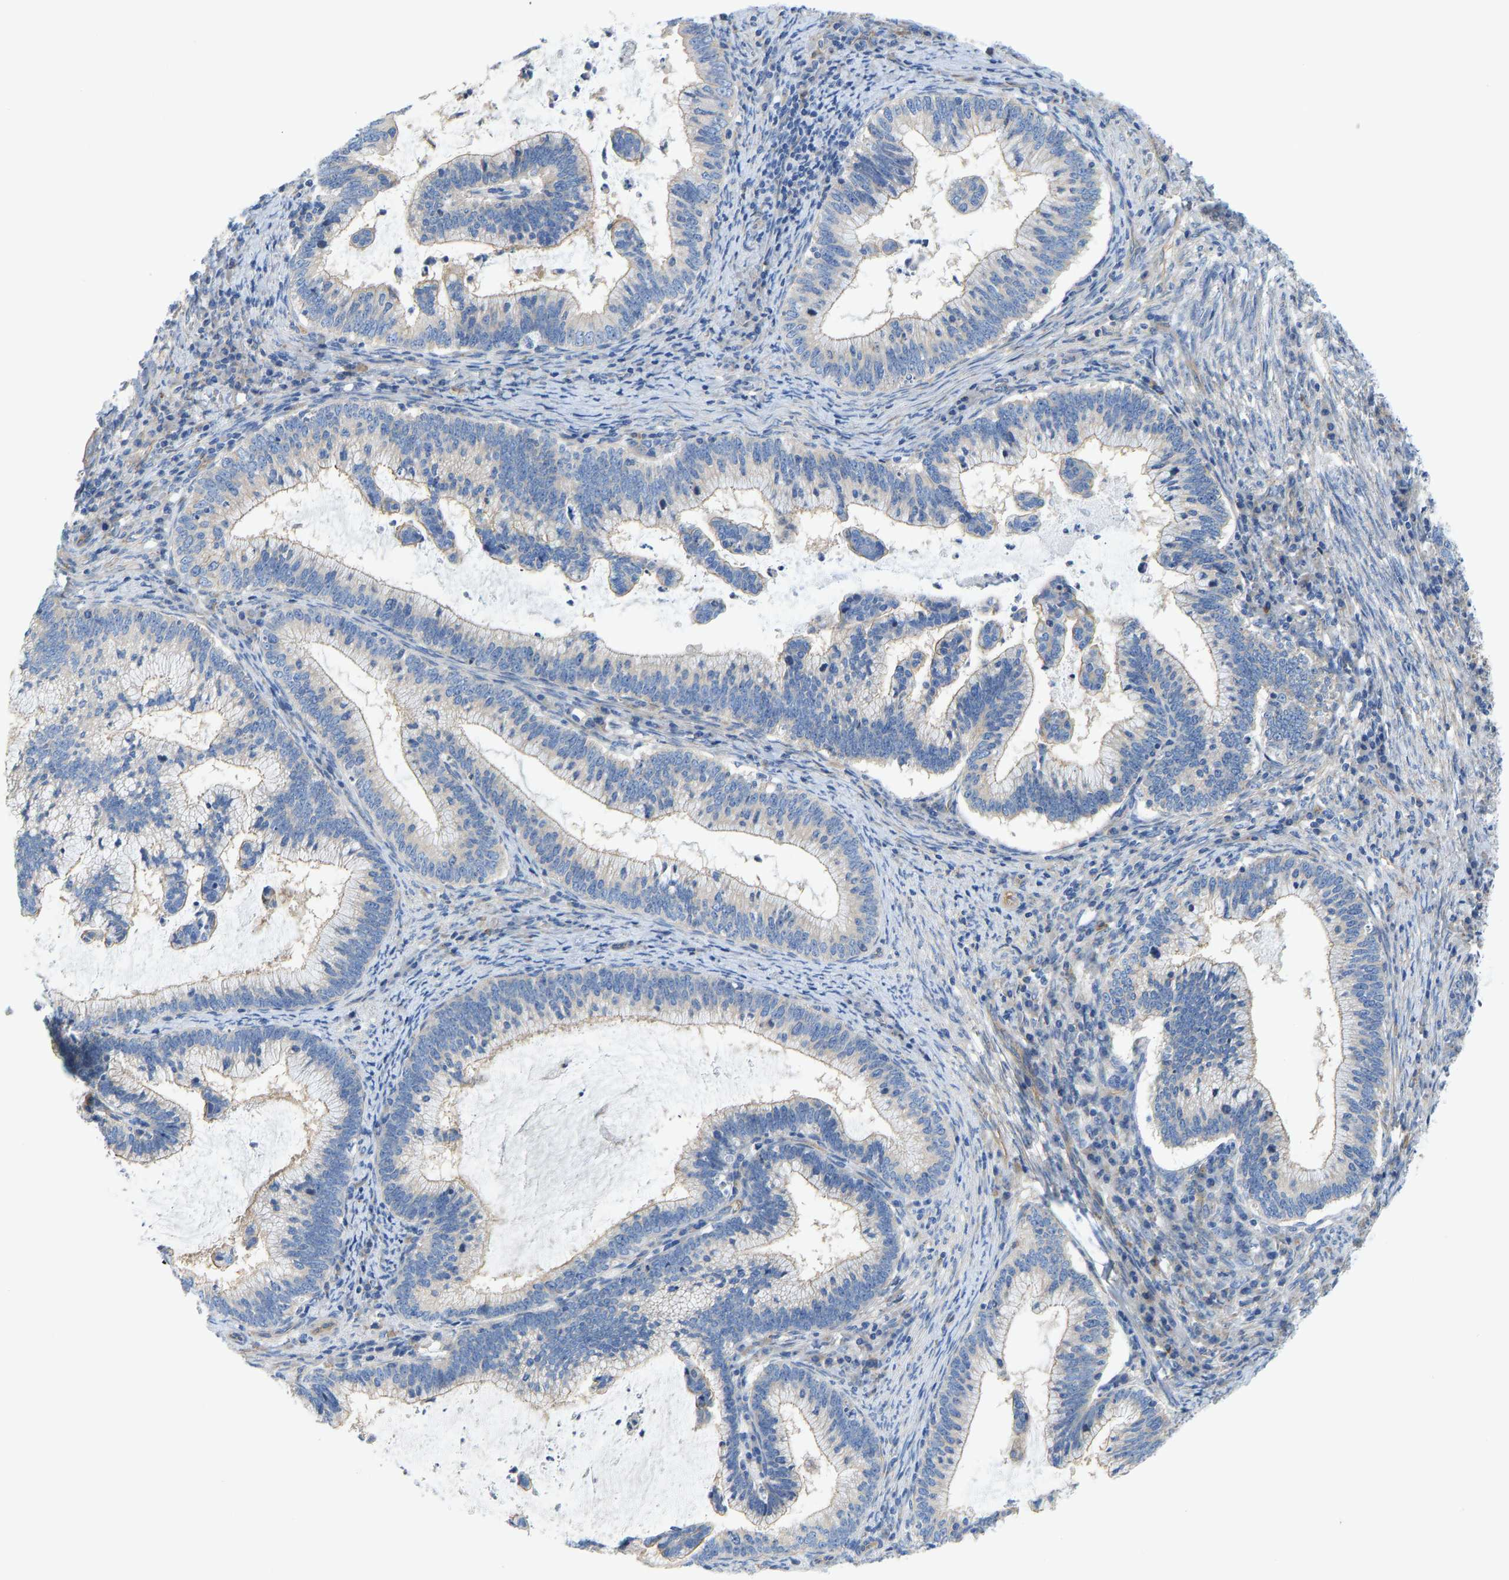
{"staining": {"intensity": "weak", "quantity": "25%-75%", "location": "cytoplasmic/membranous"}, "tissue": "cervical cancer", "cell_type": "Tumor cells", "image_type": "cancer", "snomed": [{"axis": "morphology", "description": "Adenocarcinoma, NOS"}, {"axis": "topography", "description": "Cervix"}], "caption": "Tumor cells reveal weak cytoplasmic/membranous positivity in about 25%-75% of cells in cervical cancer.", "gene": "CHAD", "patient": {"sex": "female", "age": 36}}